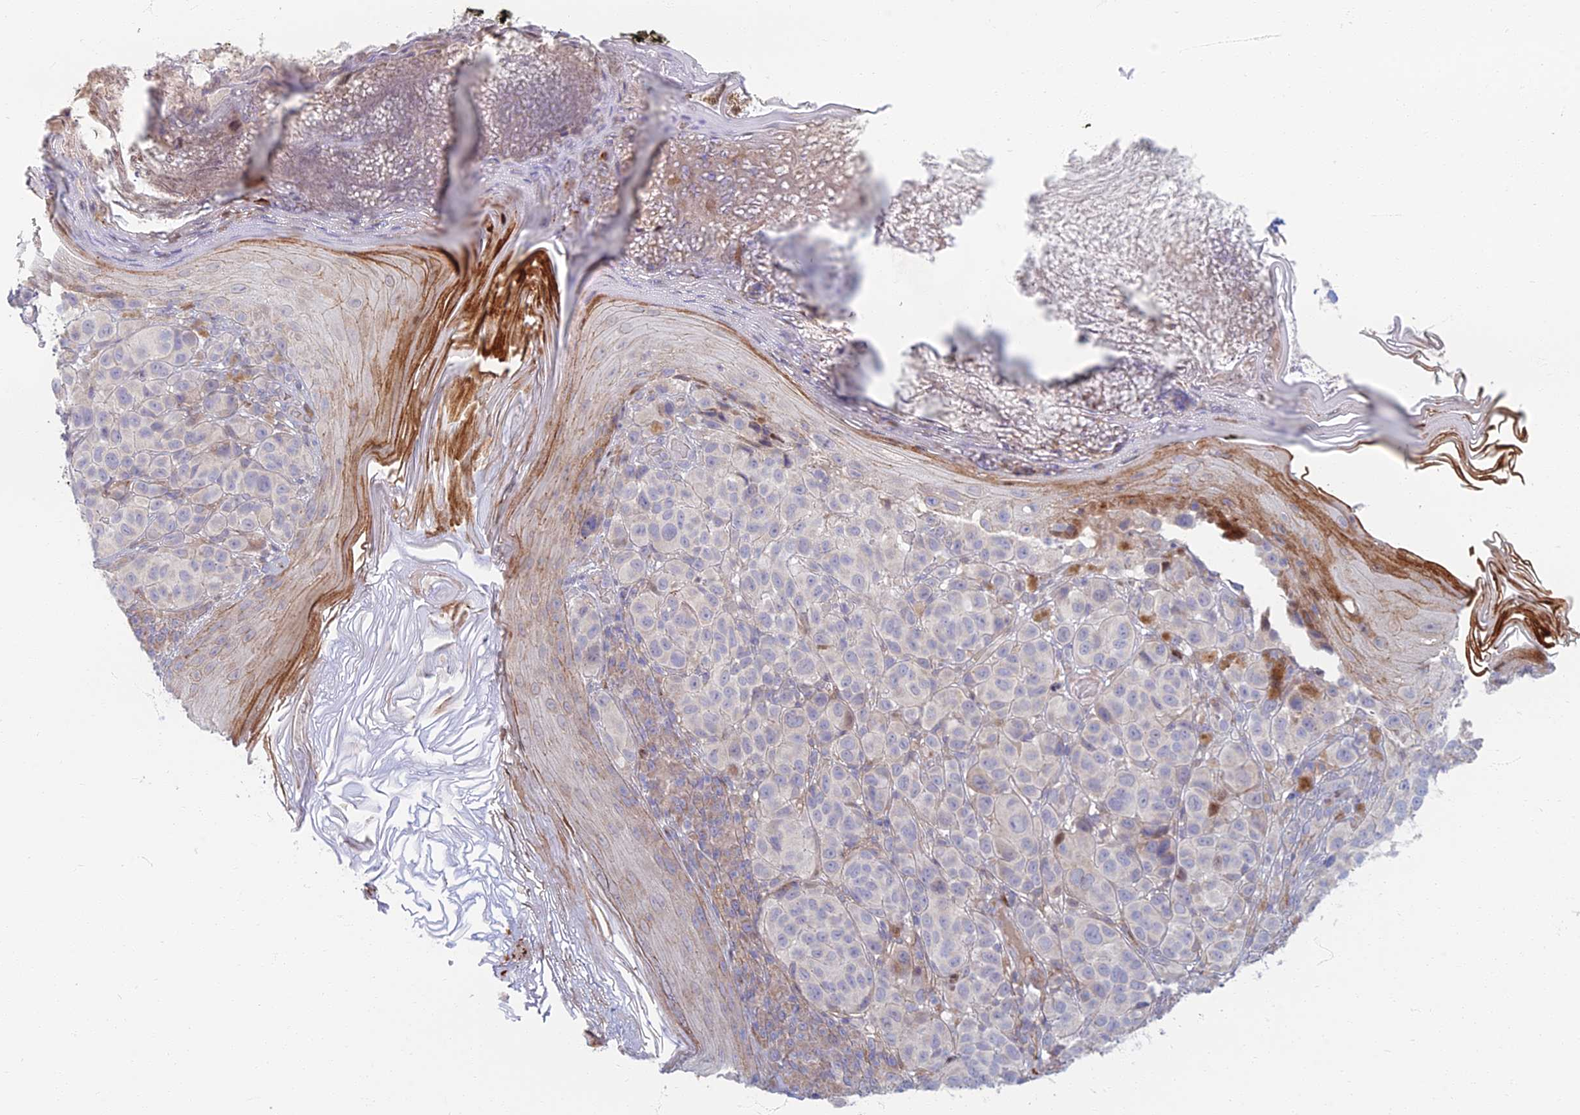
{"staining": {"intensity": "negative", "quantity": "none", "location": "none"}, "tissue": "melanoma", "cell_type": "Tumor cells", "image_type": "cancer", "snomed": [{"axis": "morphology", "description": "Malignant melanoma, NOS"}, {"axis": "topography", "description": "Skin"}], "caption": "This is an immunohistochemistry (IHC) image of human malignant melanoma. There is no staining in tumor cells.", "gene": "C15orf40", "patient": {"sex": "male", "age": 38}}